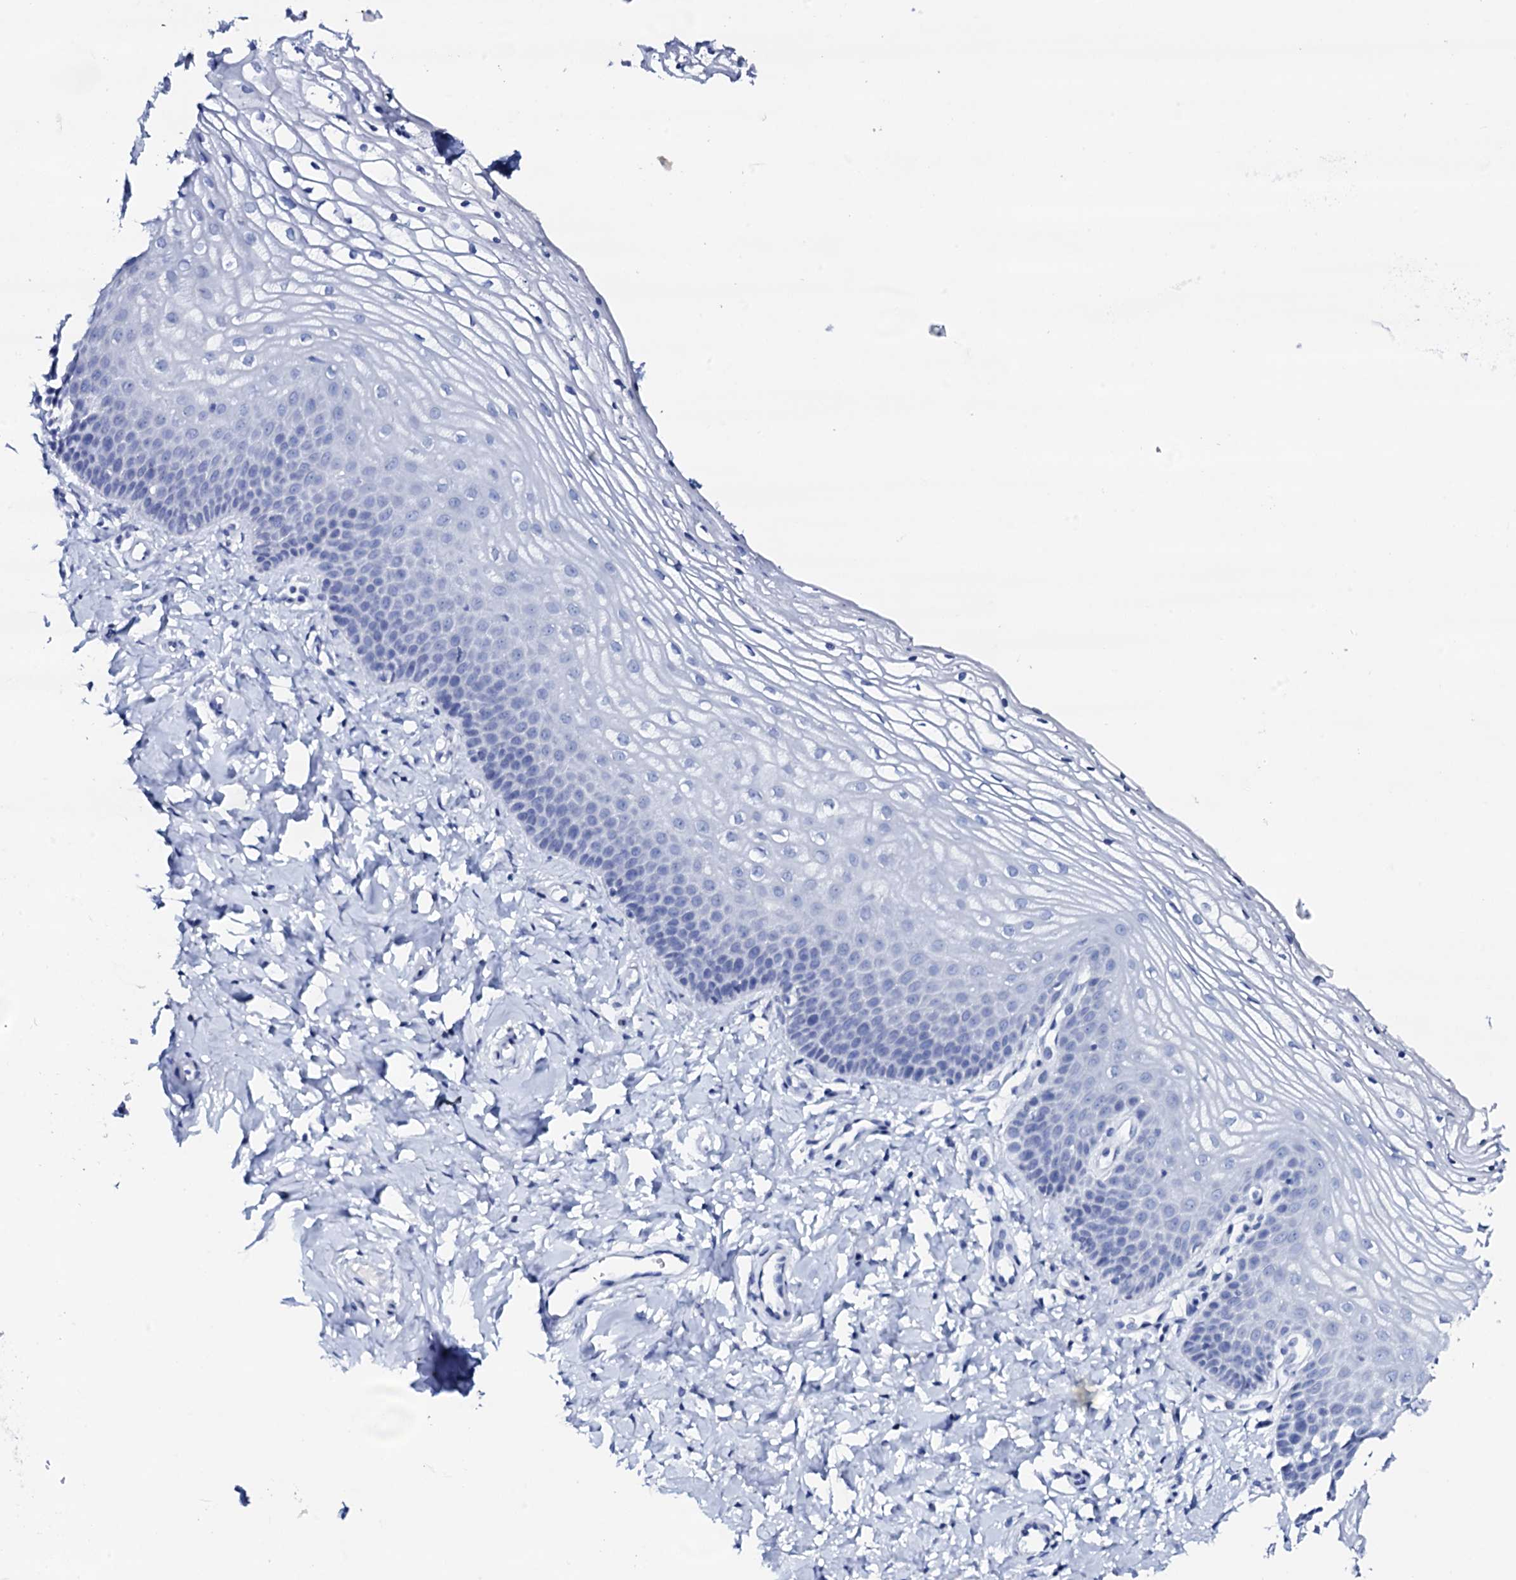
{"staining": {"intensity": "negative", "quantity": "none", "location": "none"}, "tissue": "vagina", "cell_type": "Squamous epithelial cells", "image_type": "normal", "snomed": [{"axis": "morphology", "description": "Normal tissue, NOS"}, {"axis": "topography", "description": "Vagina"}, {"axis": "topography", "description": "Cervix"}], "caption": "Immunohistochemistry (IHC) of benign vagina displays no staining in squamous epithelial cells.", "gene": "FBXL16", "patient": {"sex": "female", "age": 40}}